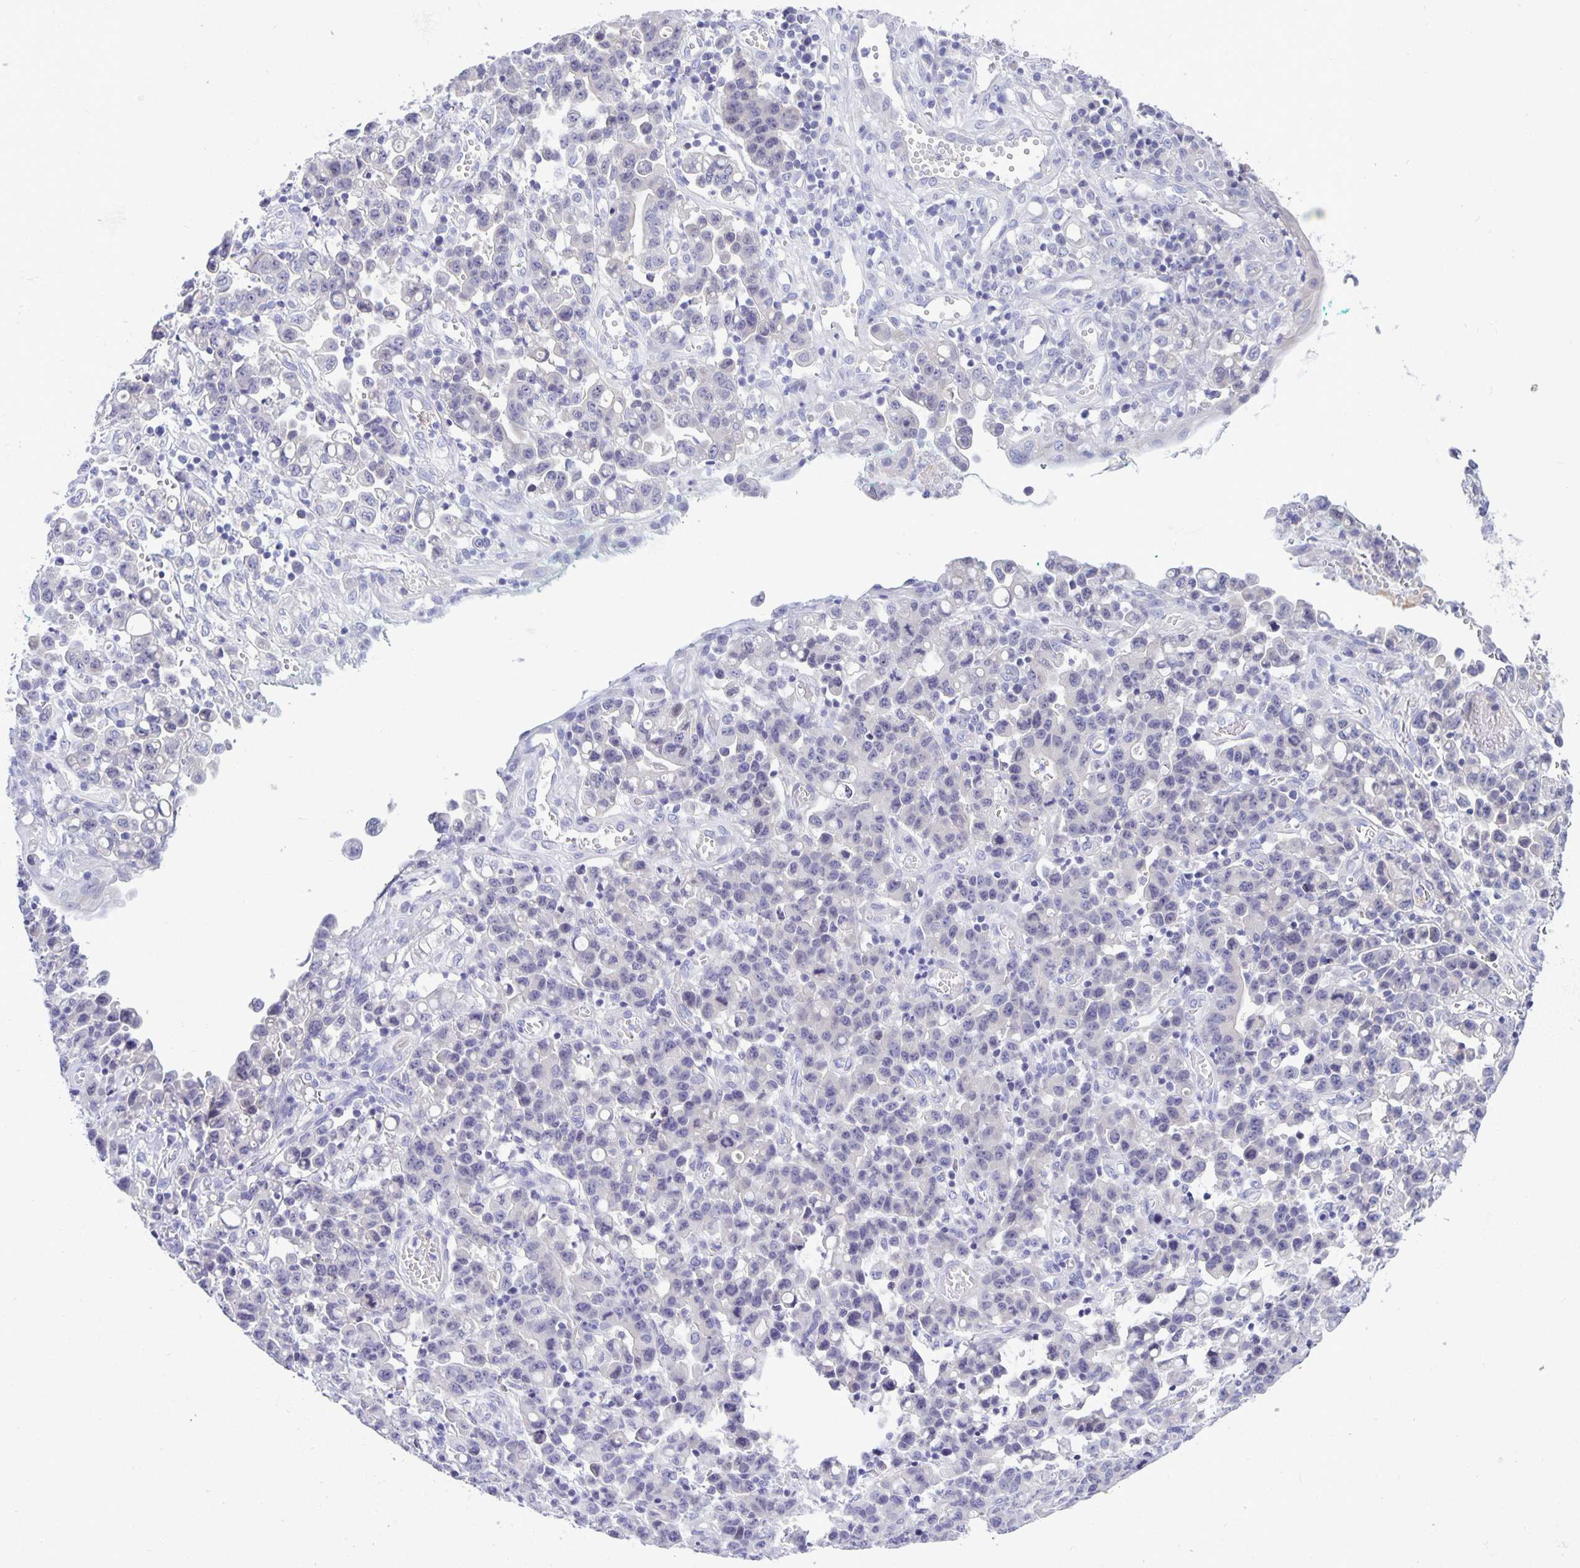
{"staining": {"intensity": "negative", "quantity": "none", "location": "none"}, "tissue": "stomach cancer", "cell_type": "Tumor cells", "image_type": "cancer", "snomed": [{"axis": "morphology", "description": "Adenocarcinoma, NOS"}, {"axis": "topography", "description": "Stomach, upper"}], "caption": "Micrograph shows no significant protein positivity in tumor cells of stomach cancer (adenocarcinoma).", "gene": "ERMN", "patient": {"sex": "male", "age": 69}}